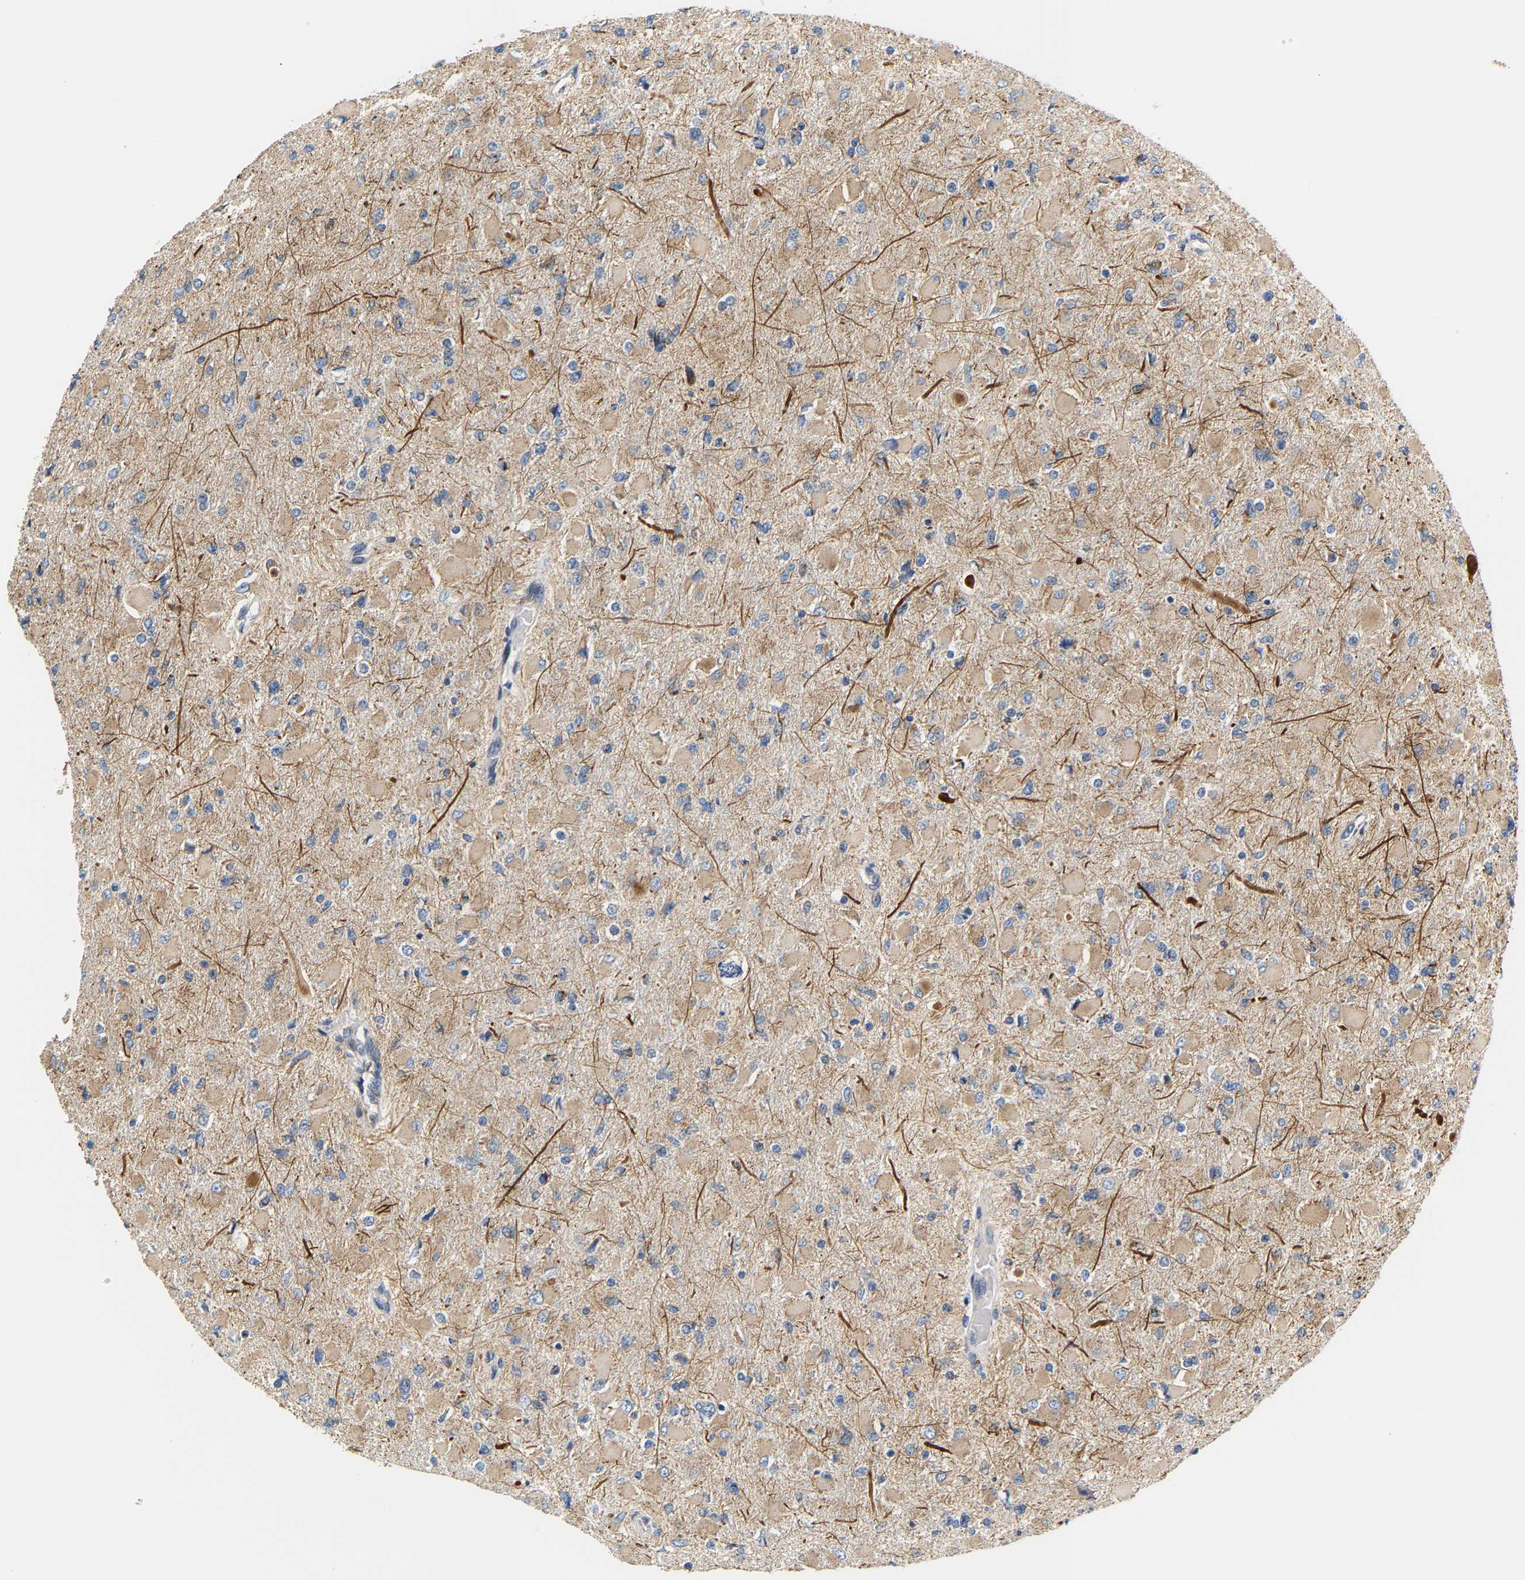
{"staining": {"intensity": "weak", "quantity": "25%-75%", "location": "cytoplasmic/membranous"}, "tissue": "glioma", "cell_type": "Tumor cells", "image_type": "cancer", "snomed": [{"axis": "morphology", "description": "Glioma, malignant, High grade"}, {"axis": "topography", "description": "Cerebral cortex"}], "caption": "Glioma stained for a protein reveals weak cytoplasmic/membranous positivity in tumor cells.", "gene": "TMEM168", "patient": {"sex": "female", "age": 36}}